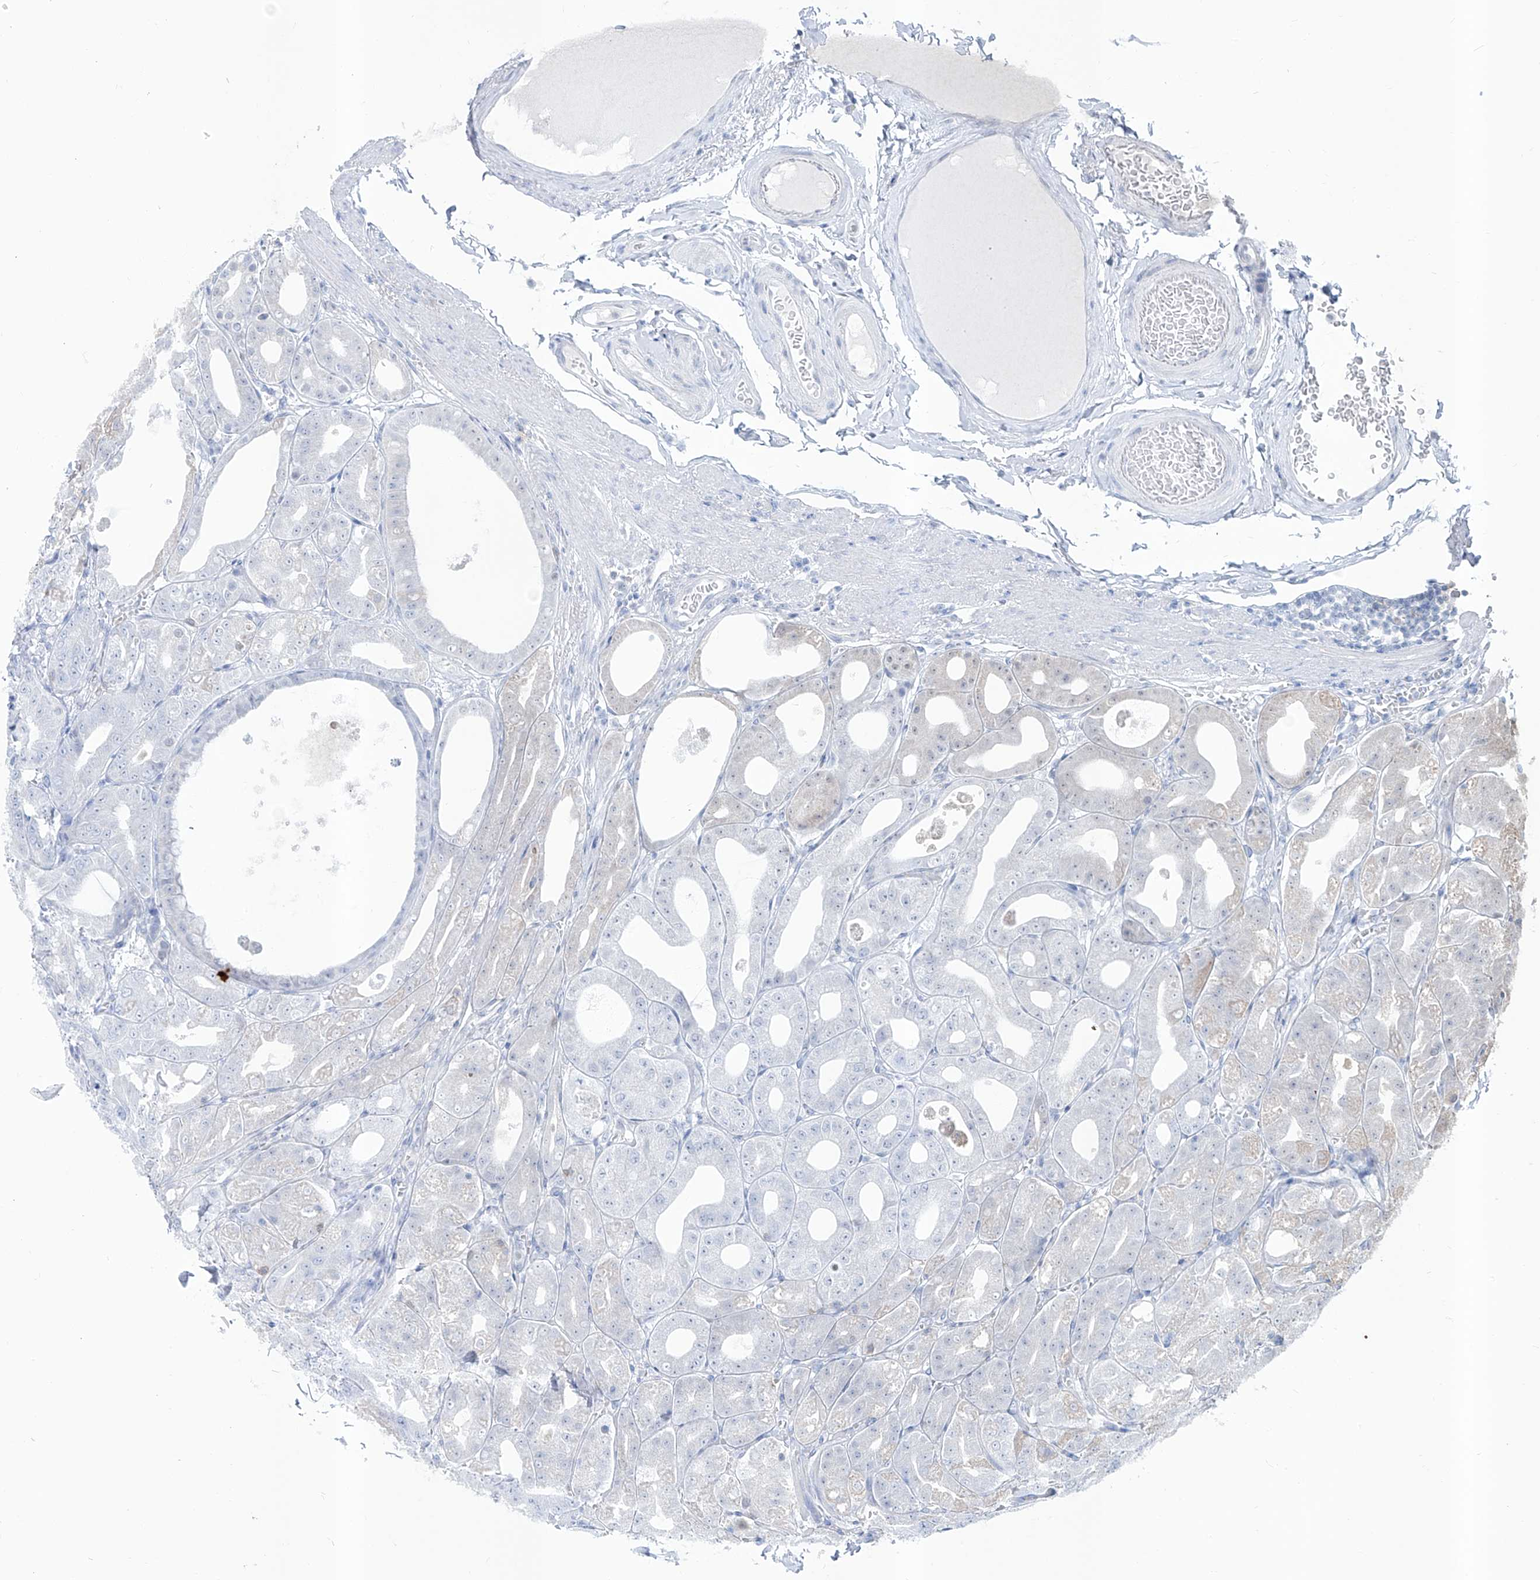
{"staining": {"intensity": "weak", "quantity": "<25%", "location": "cytoplasmic/membranous"}, "tissue": "stomach", "cell_type": "Glandular cells", "image_type": "normal", "snomed": [{"axis": "morphology", "description": "Normal tissue, NOS"}, {"axis": "topography", "description": "Stomach, lower"}], "caption": "An immunohistochemistry photomicrograph of benign stomach is shown. There is no staining in glandular cells of stomach. (Brightfield microscopy of DAB IHC at high magnification).", "gene": "ZBTB48", "patient": {"sex": "male", "age": 71}}